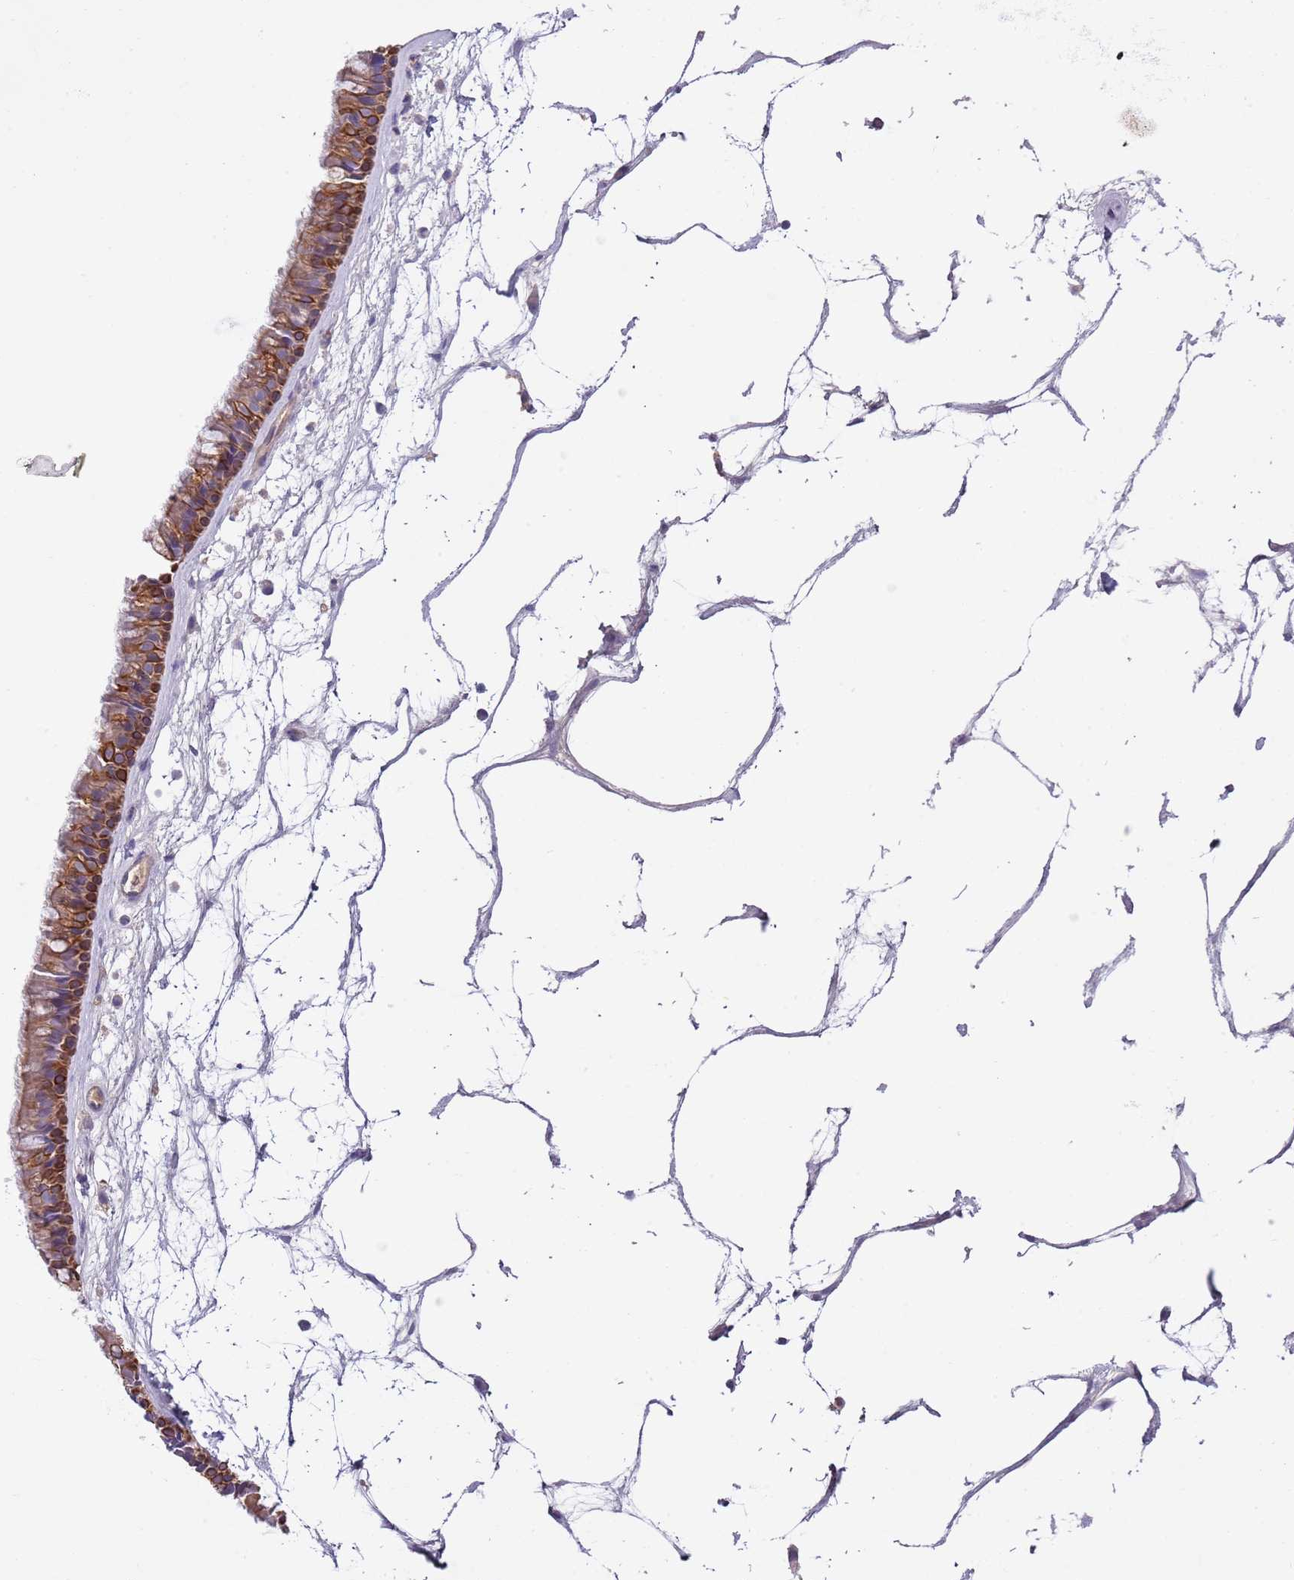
{"staining": {"intensity": "strong", "quantity": ">75%", "location": "cytoplasmic/membranous"}, "tissue": "nasopharynx", "cell_type": "Respiratory epithelial cells", "image_type": "normal", "snomed": [{"axis": "morphology", "description": "Normal tissue, NOS"}, {"axis": "topography", "description": "Nasopharynx"}], "caption": "Immunohistochemistry (IHC) photomicrograph of benign nasopharynx: nasopharynx stained using immunohistochemistry (IHC) reveals high levels of strong protein expression localized specifically in the cytoplasmic/membranous of respiratory epithelial cells, appearing as a cytoplasmic/membranous brown color.", "gene": "HES3", "patient": {"sex": "male", "age": 64}}